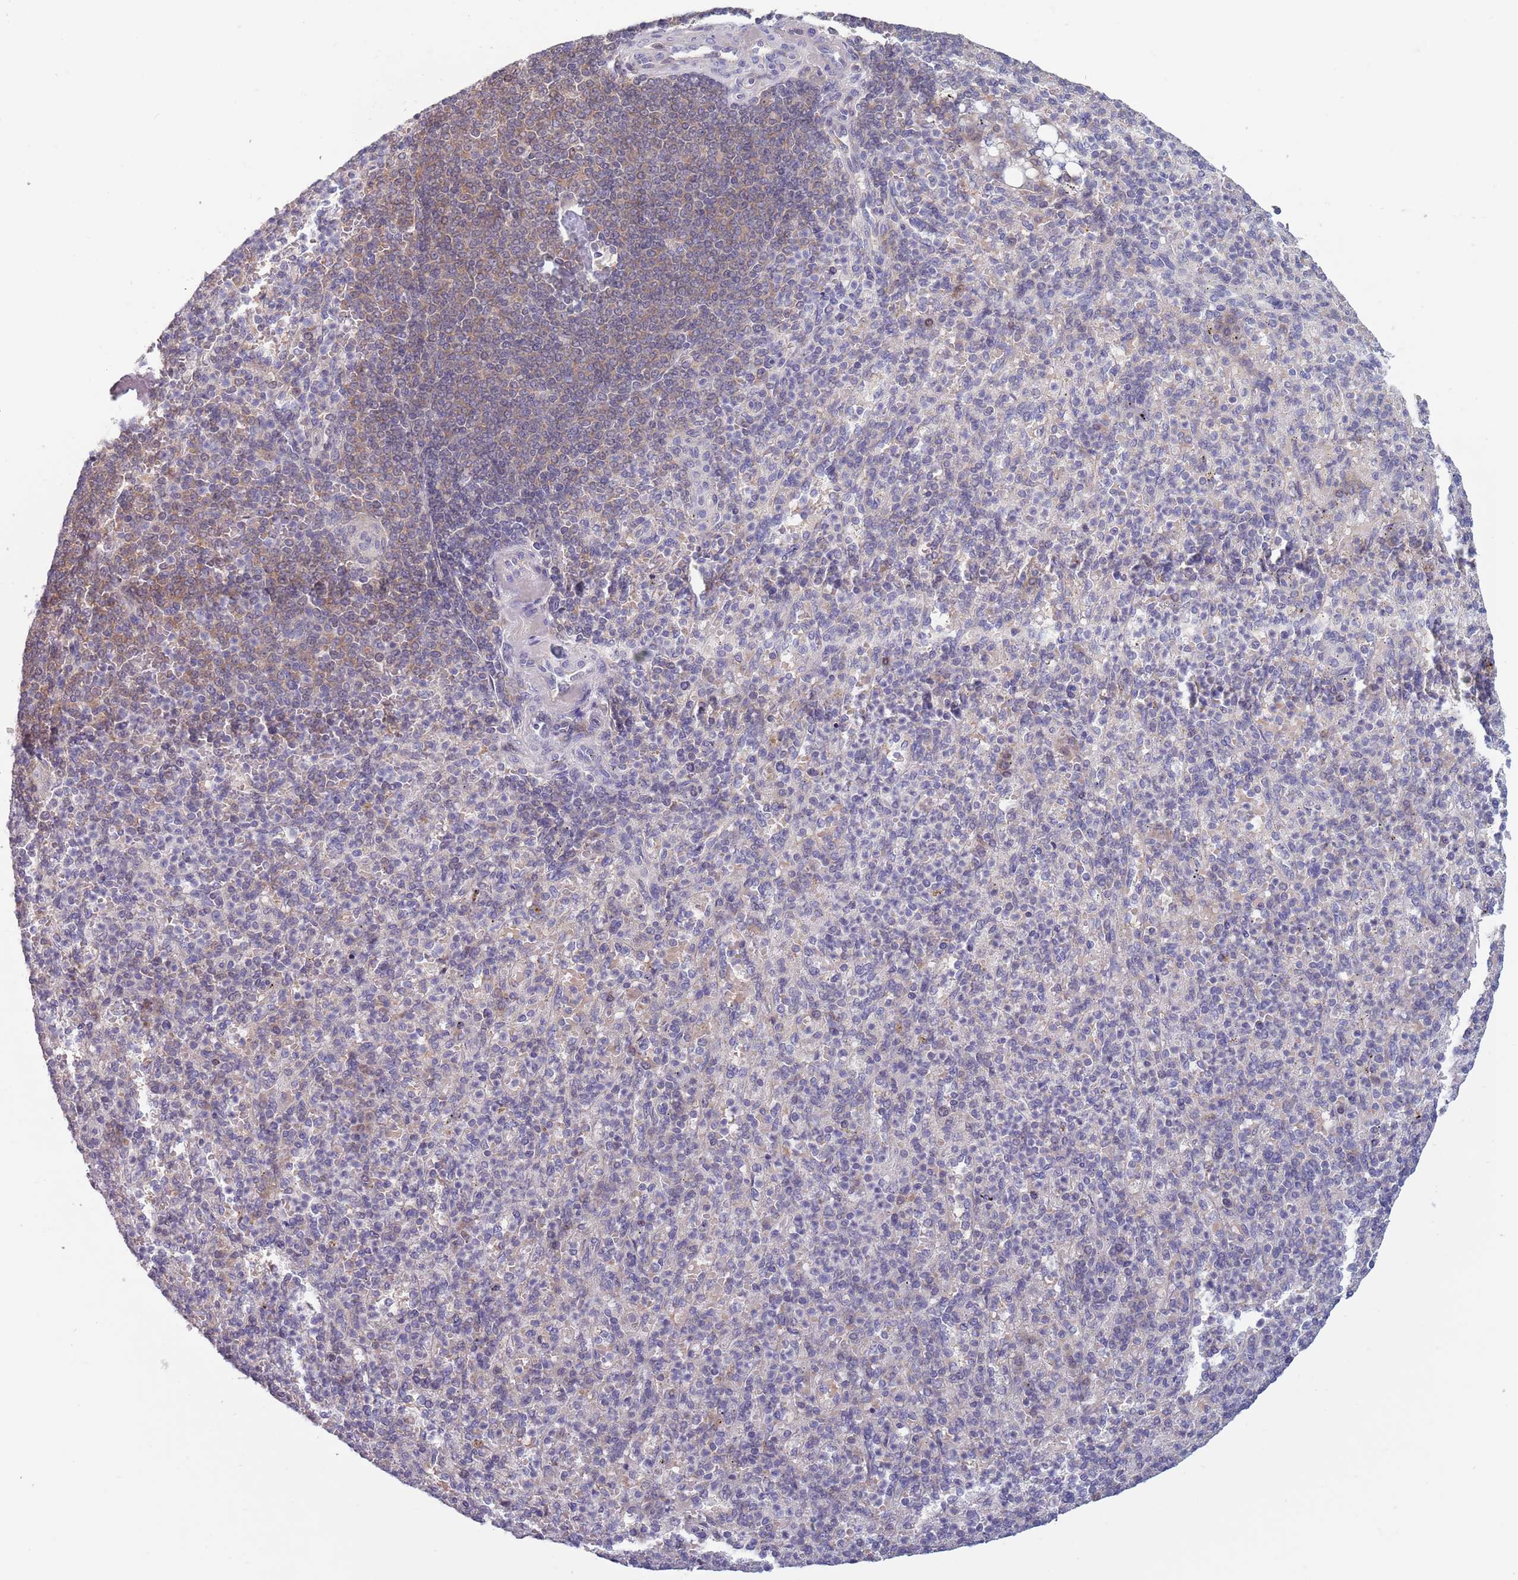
{"staining": {"intensity": "negative", "quantity": "none", "location": "none"}, "tissue": "spleen", "cell_type": "Cells in red pulp", "image_type": "normal", "snomed": [{"axis": "morphology", "description": "Normal tissue, NOS"}, {"axis": "topography", "description": "Spleen"}], "caption": "Human spleen stained for a protein using immunohistochemistry shows no staining in cells in red pulp.", "gene": "CLNS1A", "patient": {"sex": "female", "age": 74}}